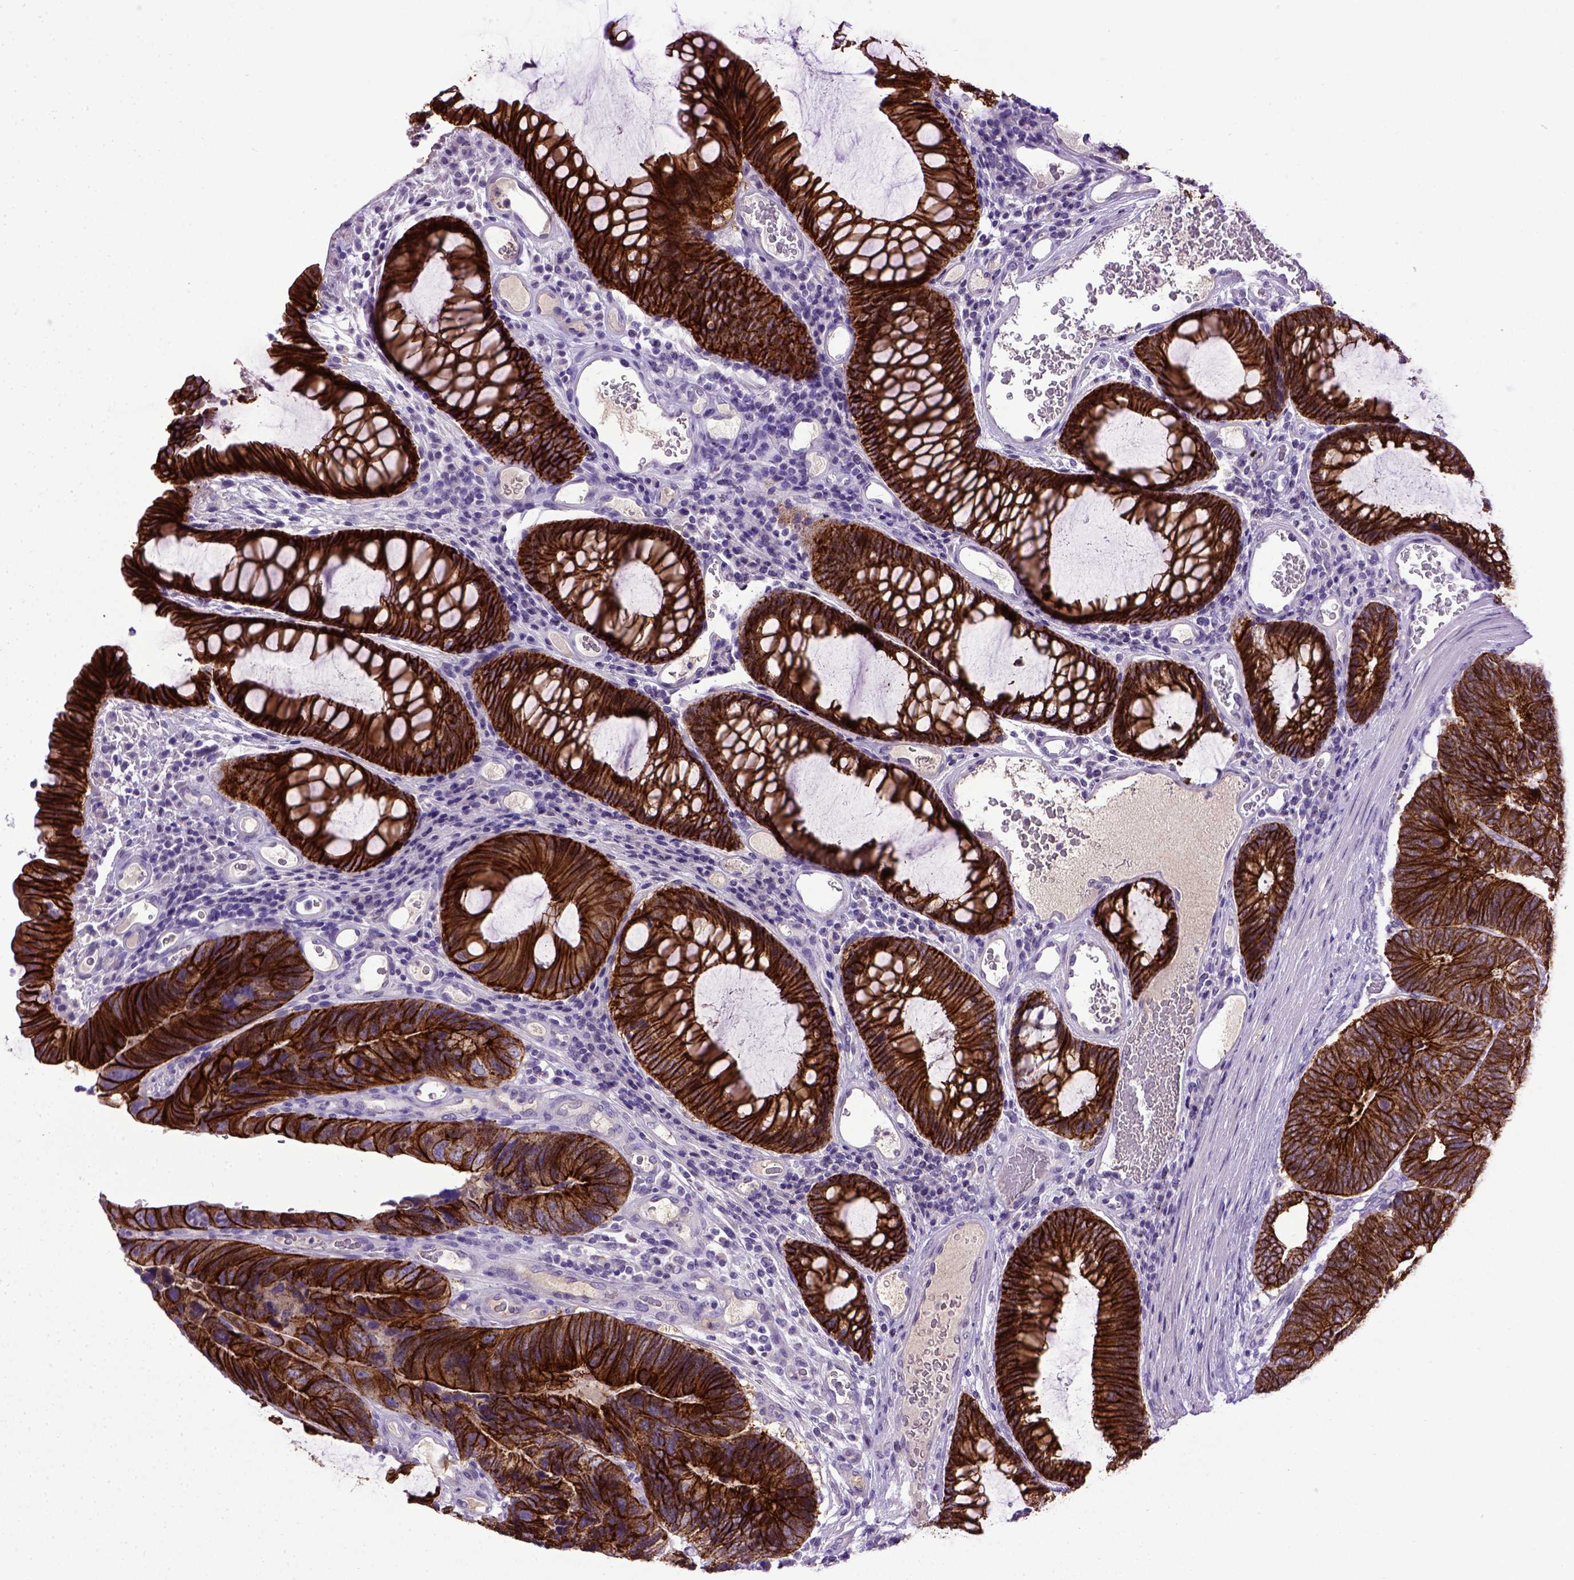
{"staining": {"intensity": "strong", "quantity": ">75%", "location": "cytoplasmic/membranous"}, "tissue": "colorectal cancer", "cell_type": "Tumor cells", "image_type": "cancer", "snomed": [{"axis": "morphology", "description": "Adenocarcinoma, NOS"}, {"axis": "topography", "description": "Colon"}], "caption": "There is high levels of strong cytoplasmic/membranous expression in tumor cells of adenocarcinoma (colorectal), as demonstrated by immunohistochemical staining (brown color).", "gene": "CDH1", "patient": {"sex": "female", "age": 67}}